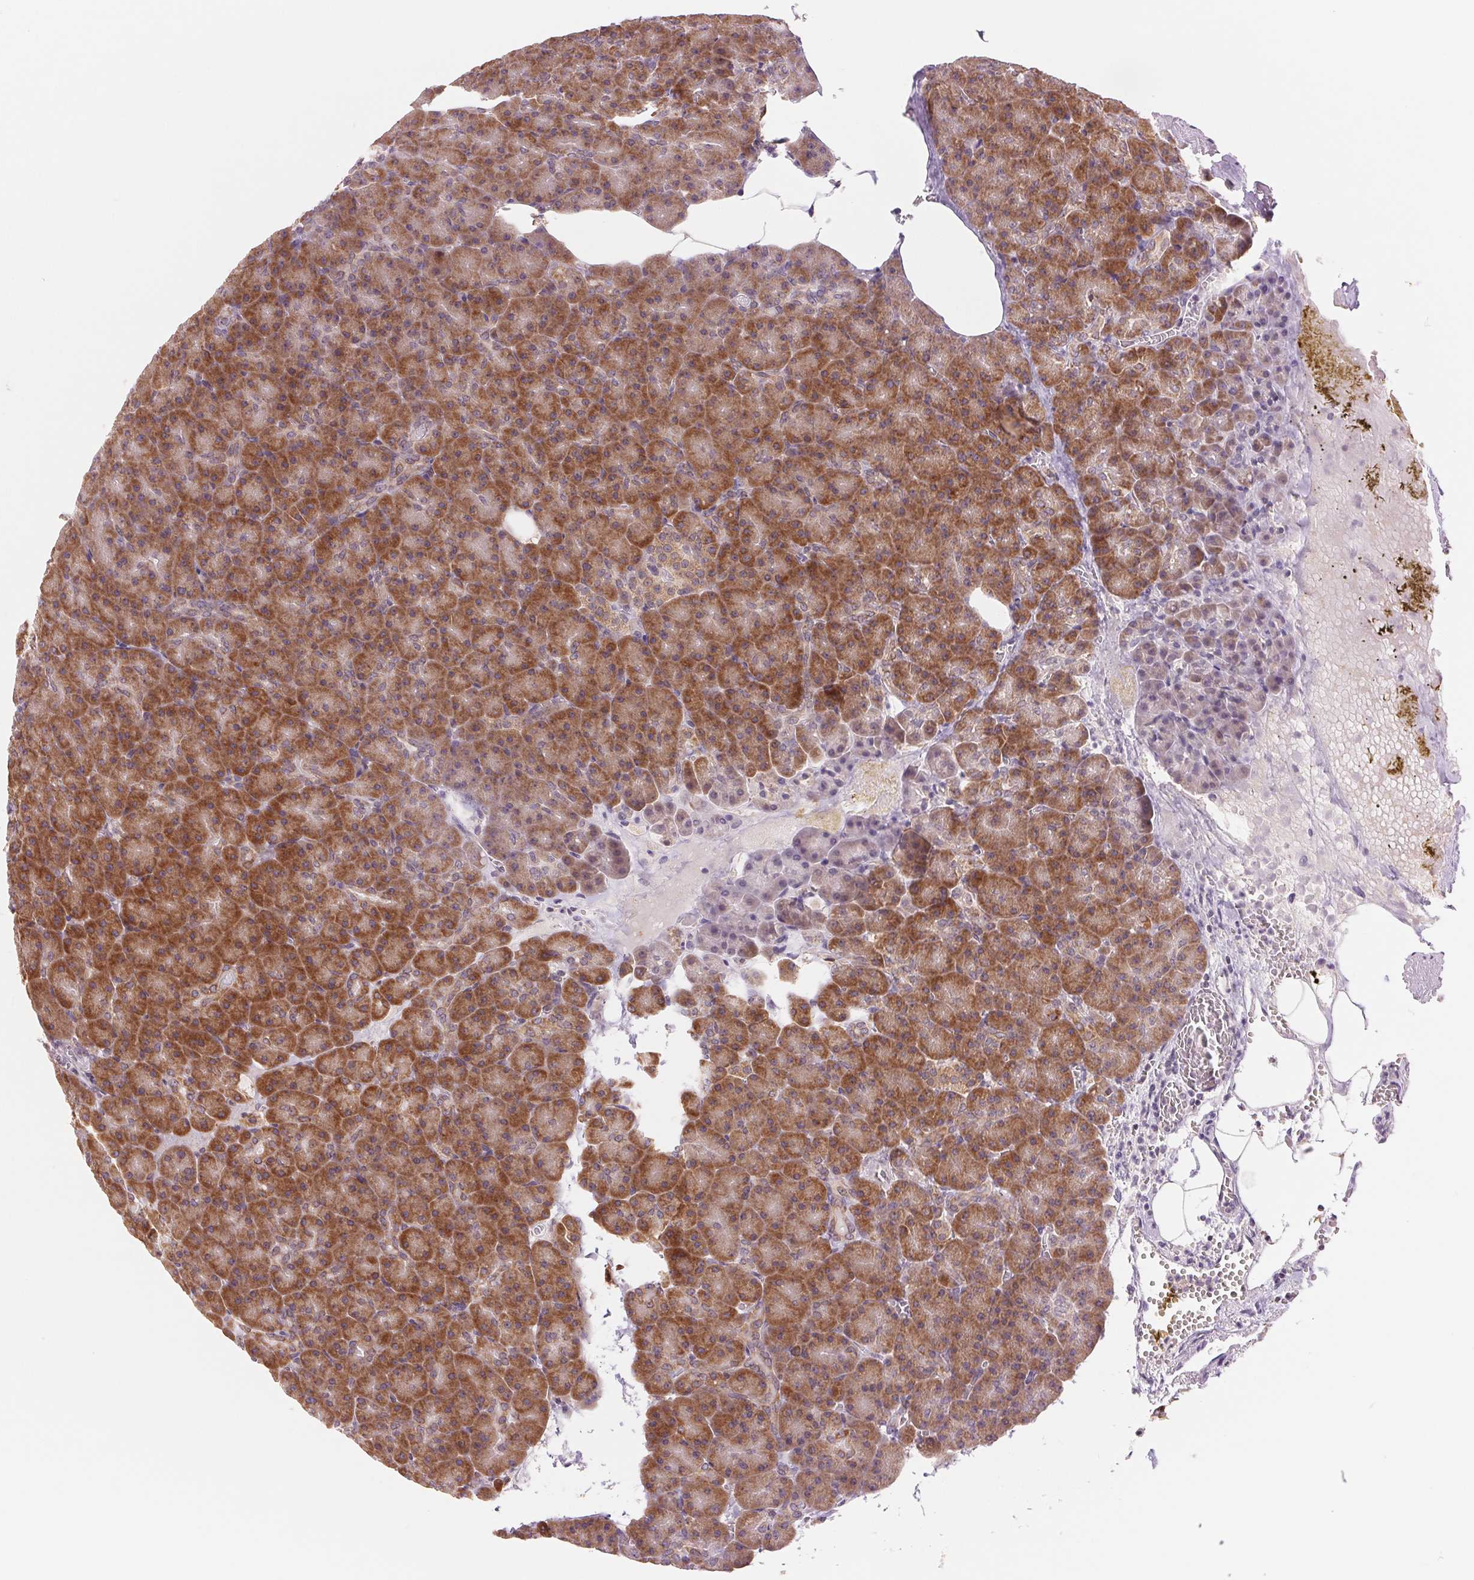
{"staining": {"intensity": "strong", "quantity": ">75%", "location": "cytoplasmic/membranous"}, "tissue": "pancreas", "cell_type": "Exocrine glandular cells", "image_type": "normal", "snomed": [{"axis": "morphology", "description": "Normal tissue, NOS"}, {"axis": "topography", "description": "Pancreas"}], "caption": "IHC of normal human pancreas demonstrates high levels of strong cytoplasmic/membranous positivity in approximately >75% of exocrine glandular cells.", "gene": "TECR", "patient": {"sex": "female", "age": 74}}